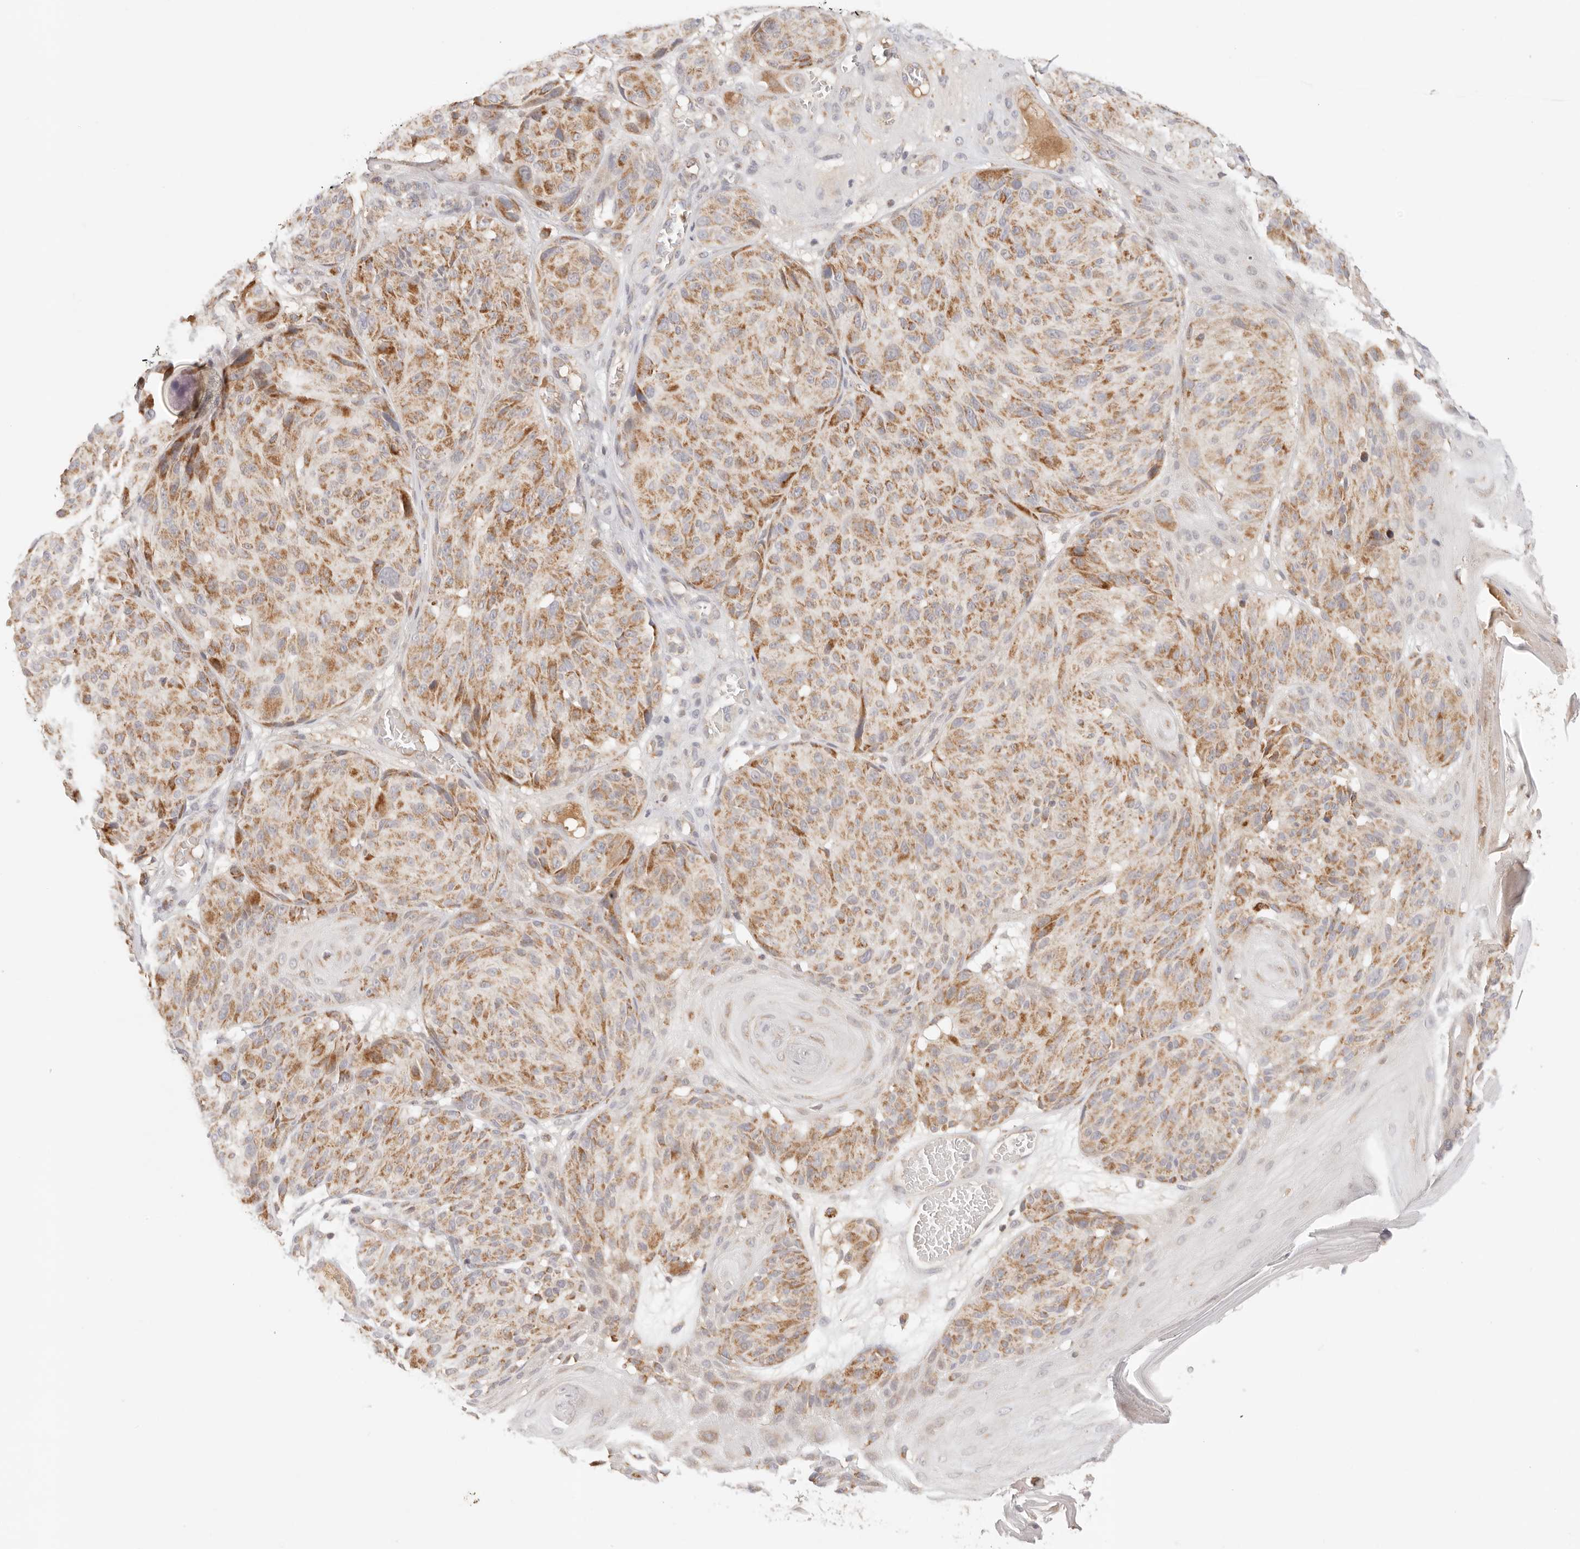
{"staining": {"intensity": "moderate", "quantity": ">75%", "location": "cytoplasmic/membranous"}, "tissue": "melanoma", "cell_type": "Tumor cells", "image_type": "cancer", "snomed": [{"axis": "morphology", "description": "Malignant melanoma, NOS"}, {"axis": "topography", "description": "Skin"}], "caption": "Malignant melanoma tissue reveals moderate cytoplasmic/membranous positivity in about >75% of tumor cells, visualized by immunohistochemistry.", "gene": "COA6", "patient": {"sex": "male", "age": 83}}